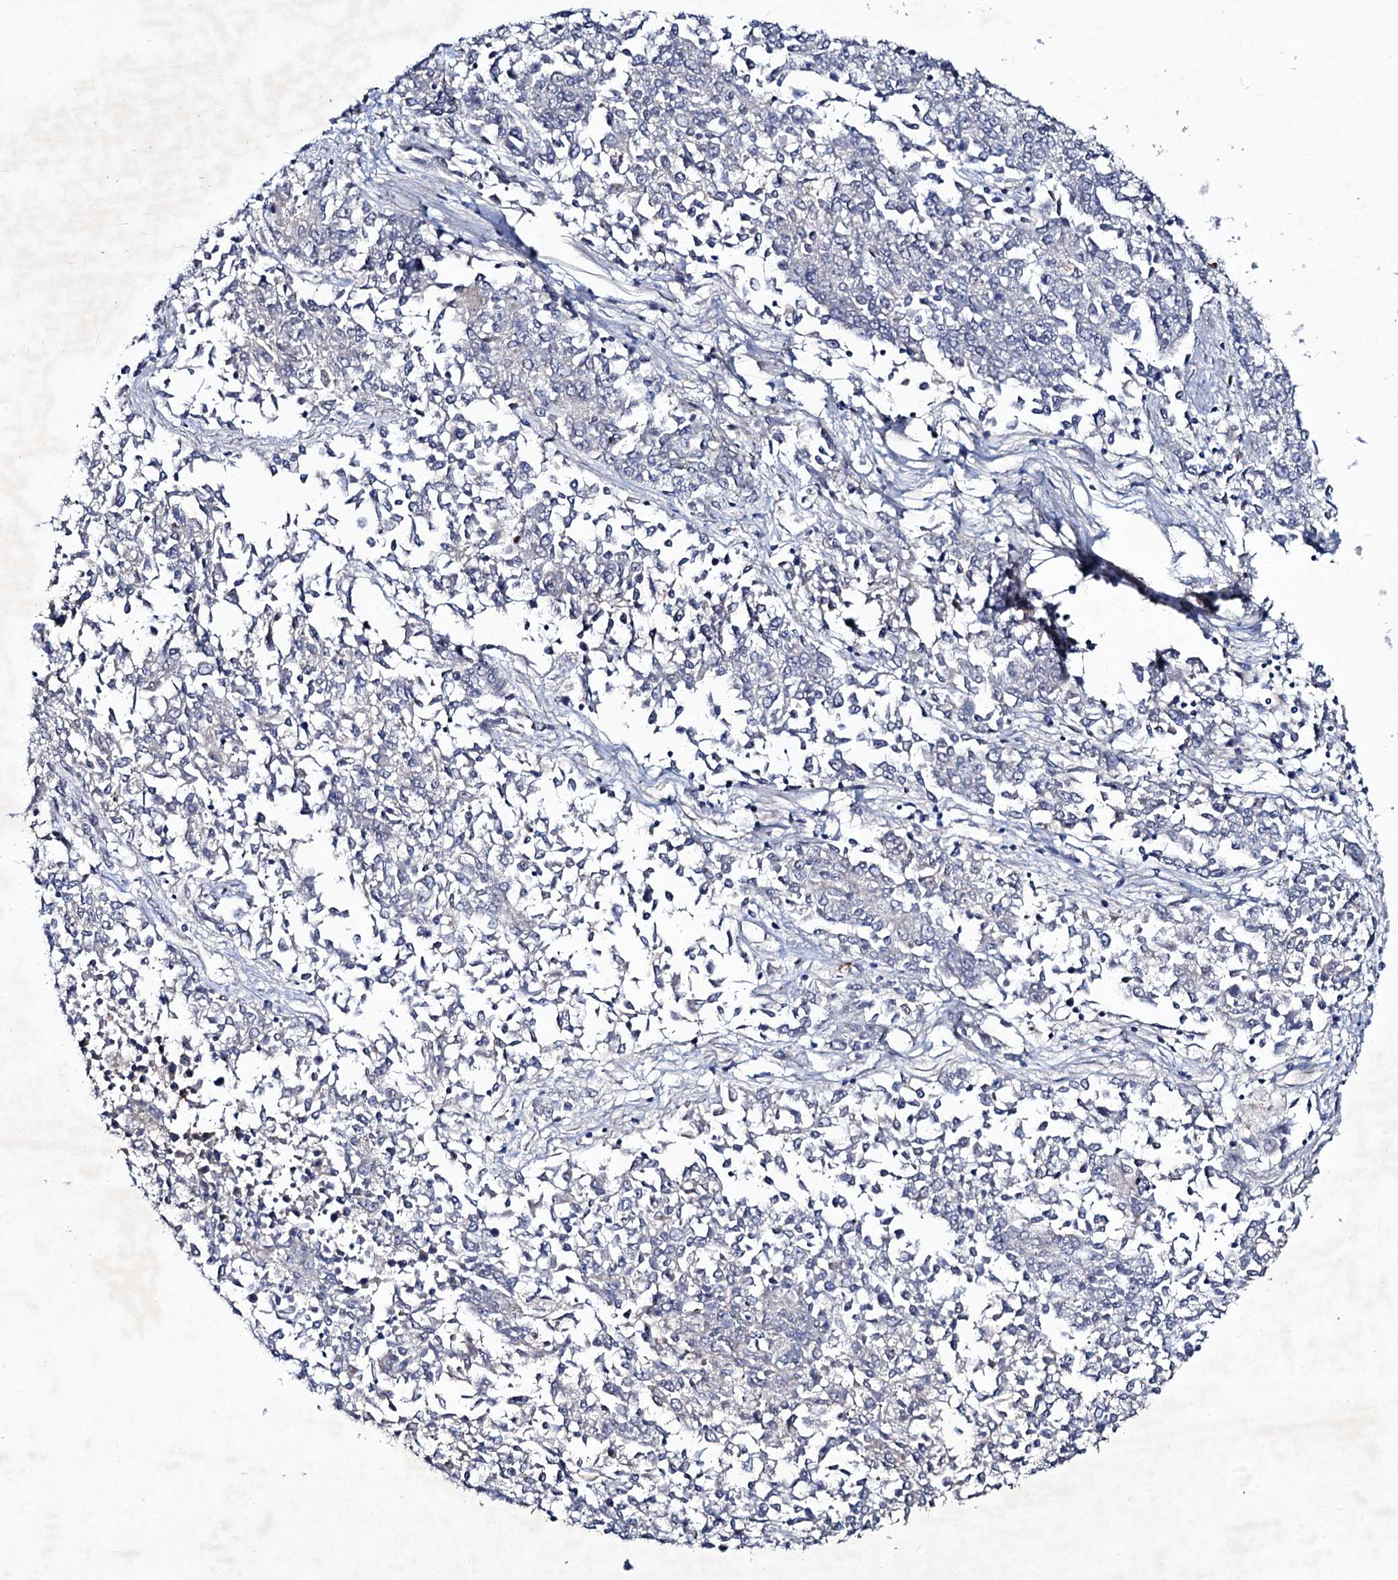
{"staining": {"intensity": "negative", "quantity": "none", "location": "none"}, "tissue": "endometrial cancer", "cell_type": "Tumor cells", "image_type": "cancer", "snomed": [{"axis": "morphology", "description": "Adenocarcinoma, NOS"}, {"axis": "topography", "description": "Endometrium"}], "caption": "Adenocarcinoma (endometrial) was stained to show a protein in brown. There is no significant staining in tumor cells.", "gene": "RNF6", "patient": {"sex": "female", "age": 50}}